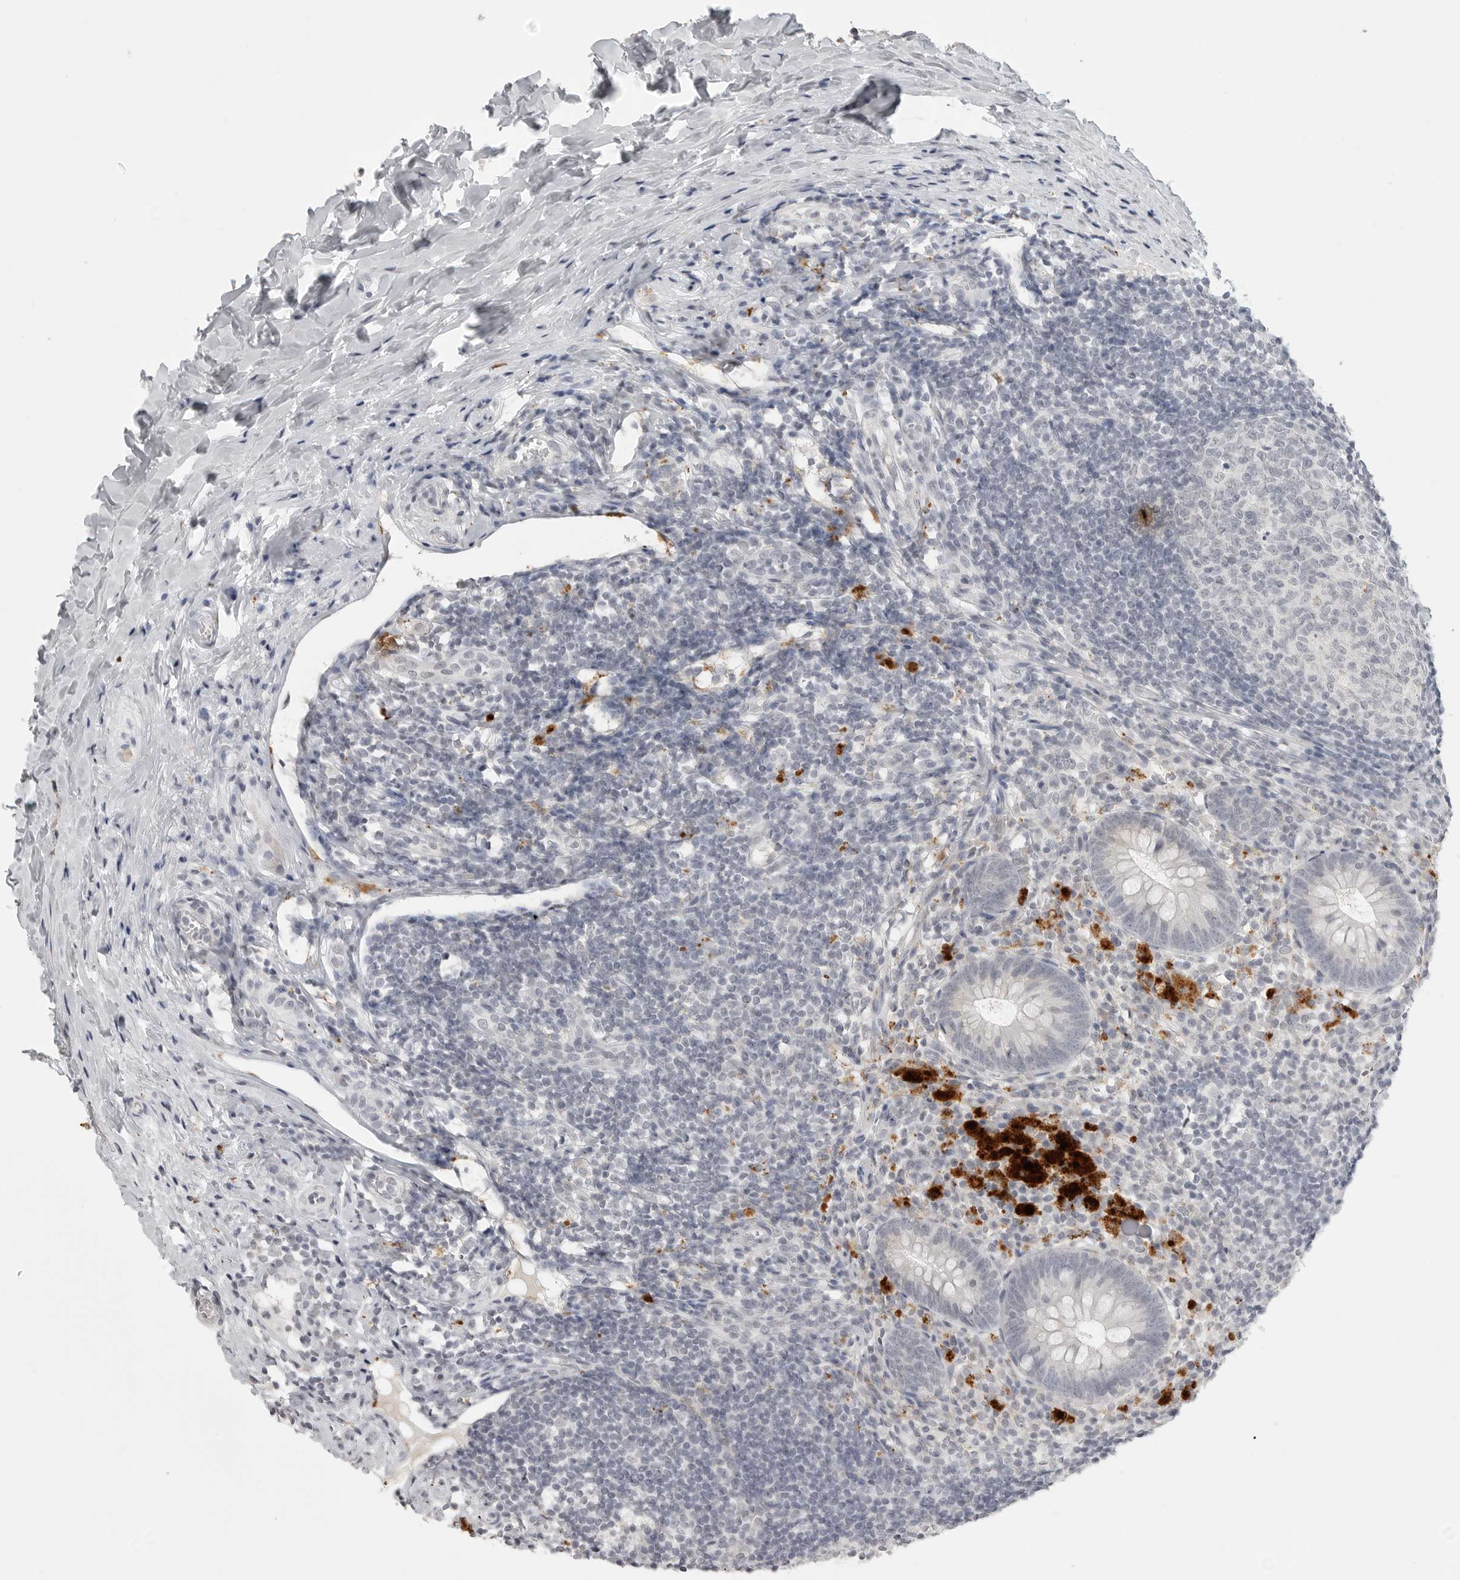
{"staining": {"intensity": "negative", "quantity": "none", "location": "none"}, "tissue": "appendix", "cell_type": "Glandular cells", "image_type": "normal", "snomed": [{"axis": "morphology", "description": "Normal tissue, NOS"}, {"axis": "topography", "description": "Appendix"}], "caption": "DAB immunohistochemical staining of benign human appendix reveals no significant positivity in glandular cells. The staining was performed using DAB to visualize the protein expression in brown, while the nuclei were stained in blue with hematoxylin (Magnification: 20x).", "gene": "PRSS1", "patient": {"sex": "female", "age": 20}}